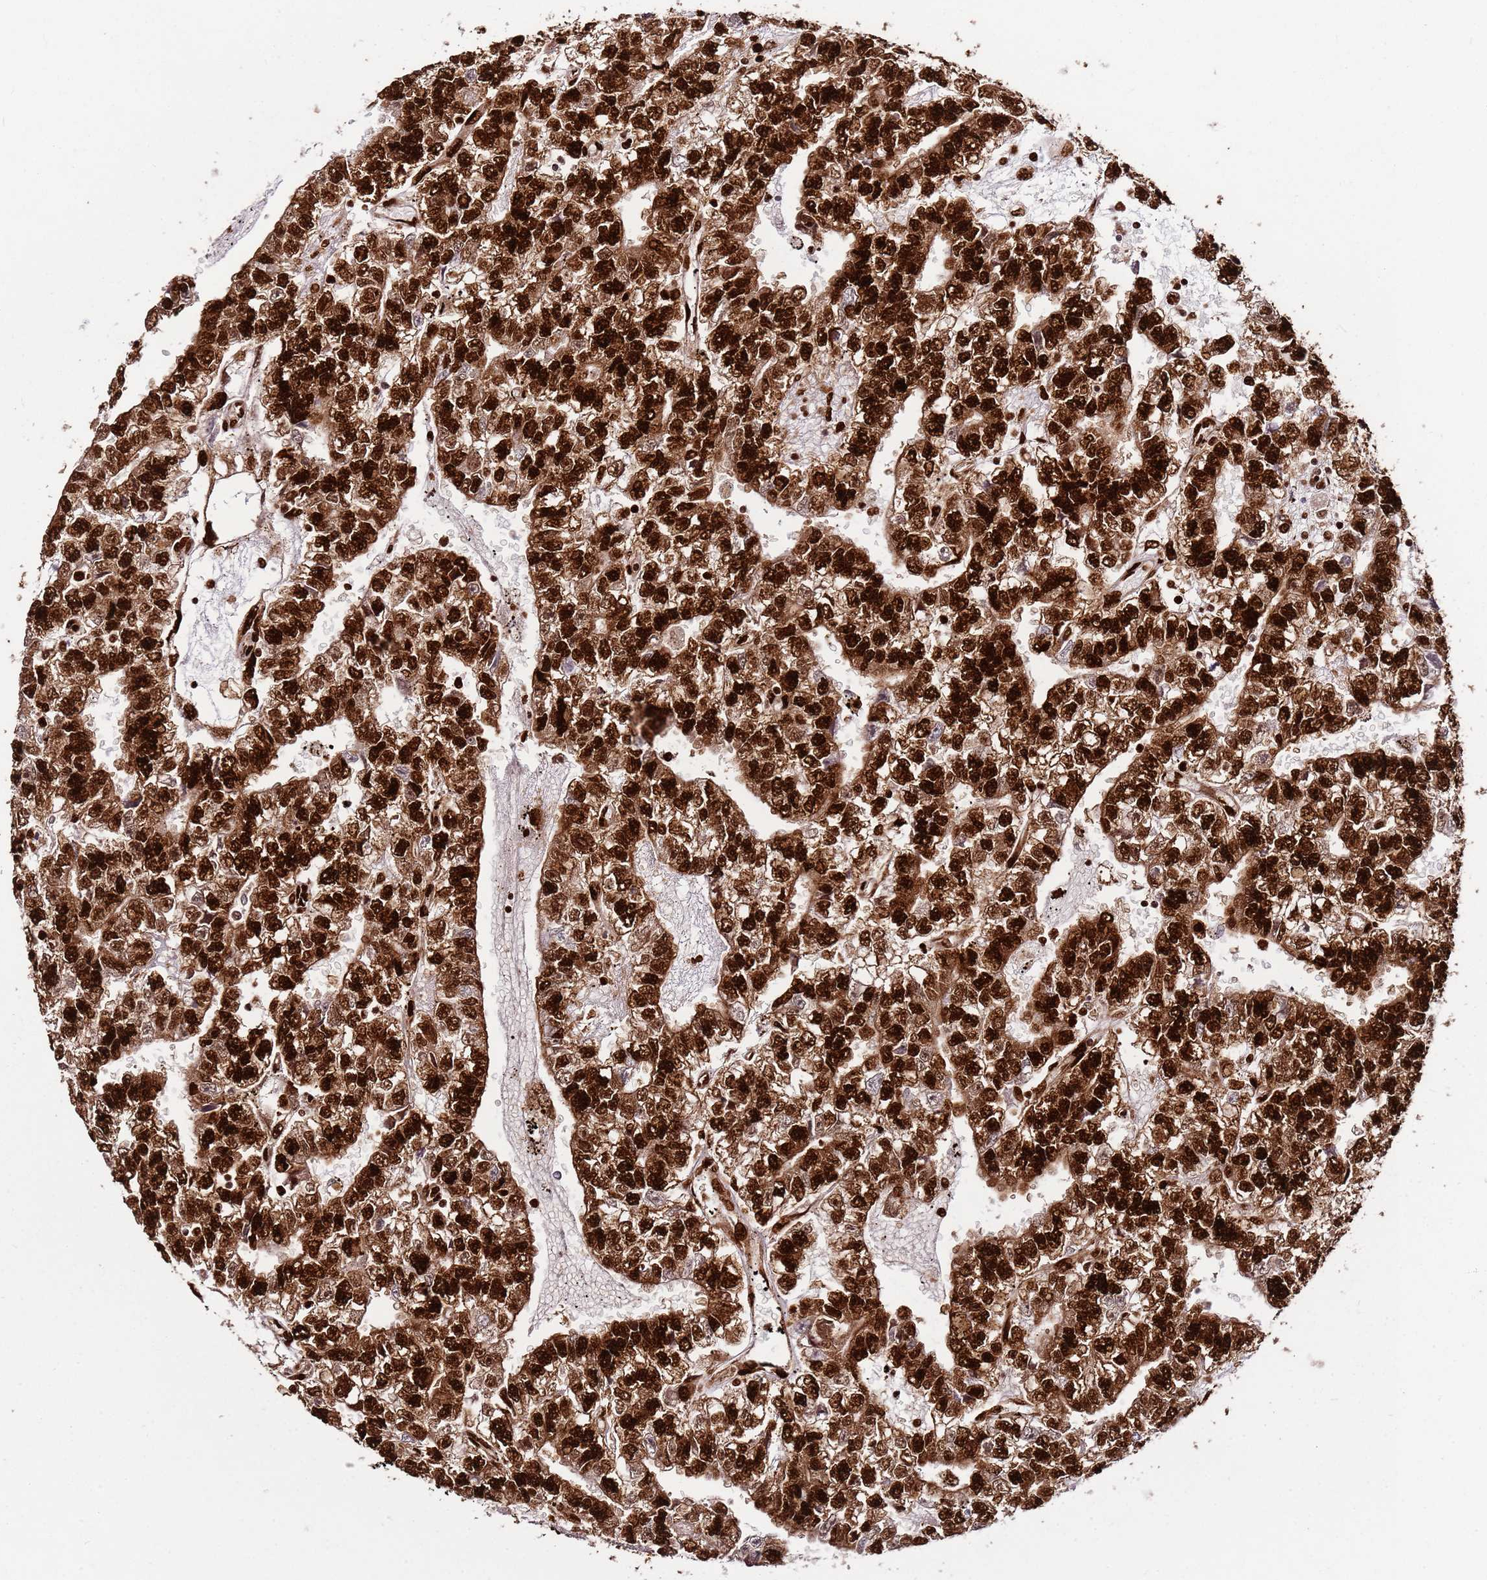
{"staining": {"intensity": "strong", "quantity": ">75%", "location": "cytoplasmic/membranous,nuclear"}, "tissue": "testis cancer", "cell_type": "Tumor cells", "image_type": "cancer", "snomed": [{"axis": "morphology", "description": "Carcinoma, Embryonal, NOS"}, {"axis": "topography", "description": "Testis"}], "caption": "IHC (DAB (3,3'-diaminobenzidine)) staining of testis cancer exhibits strong cytoplasmic/membranous and nuclear protein positivity in about >75% of tumor cells.", "gene": "HNRNPAB", "patient": {"sex": "male", "age": 25}}